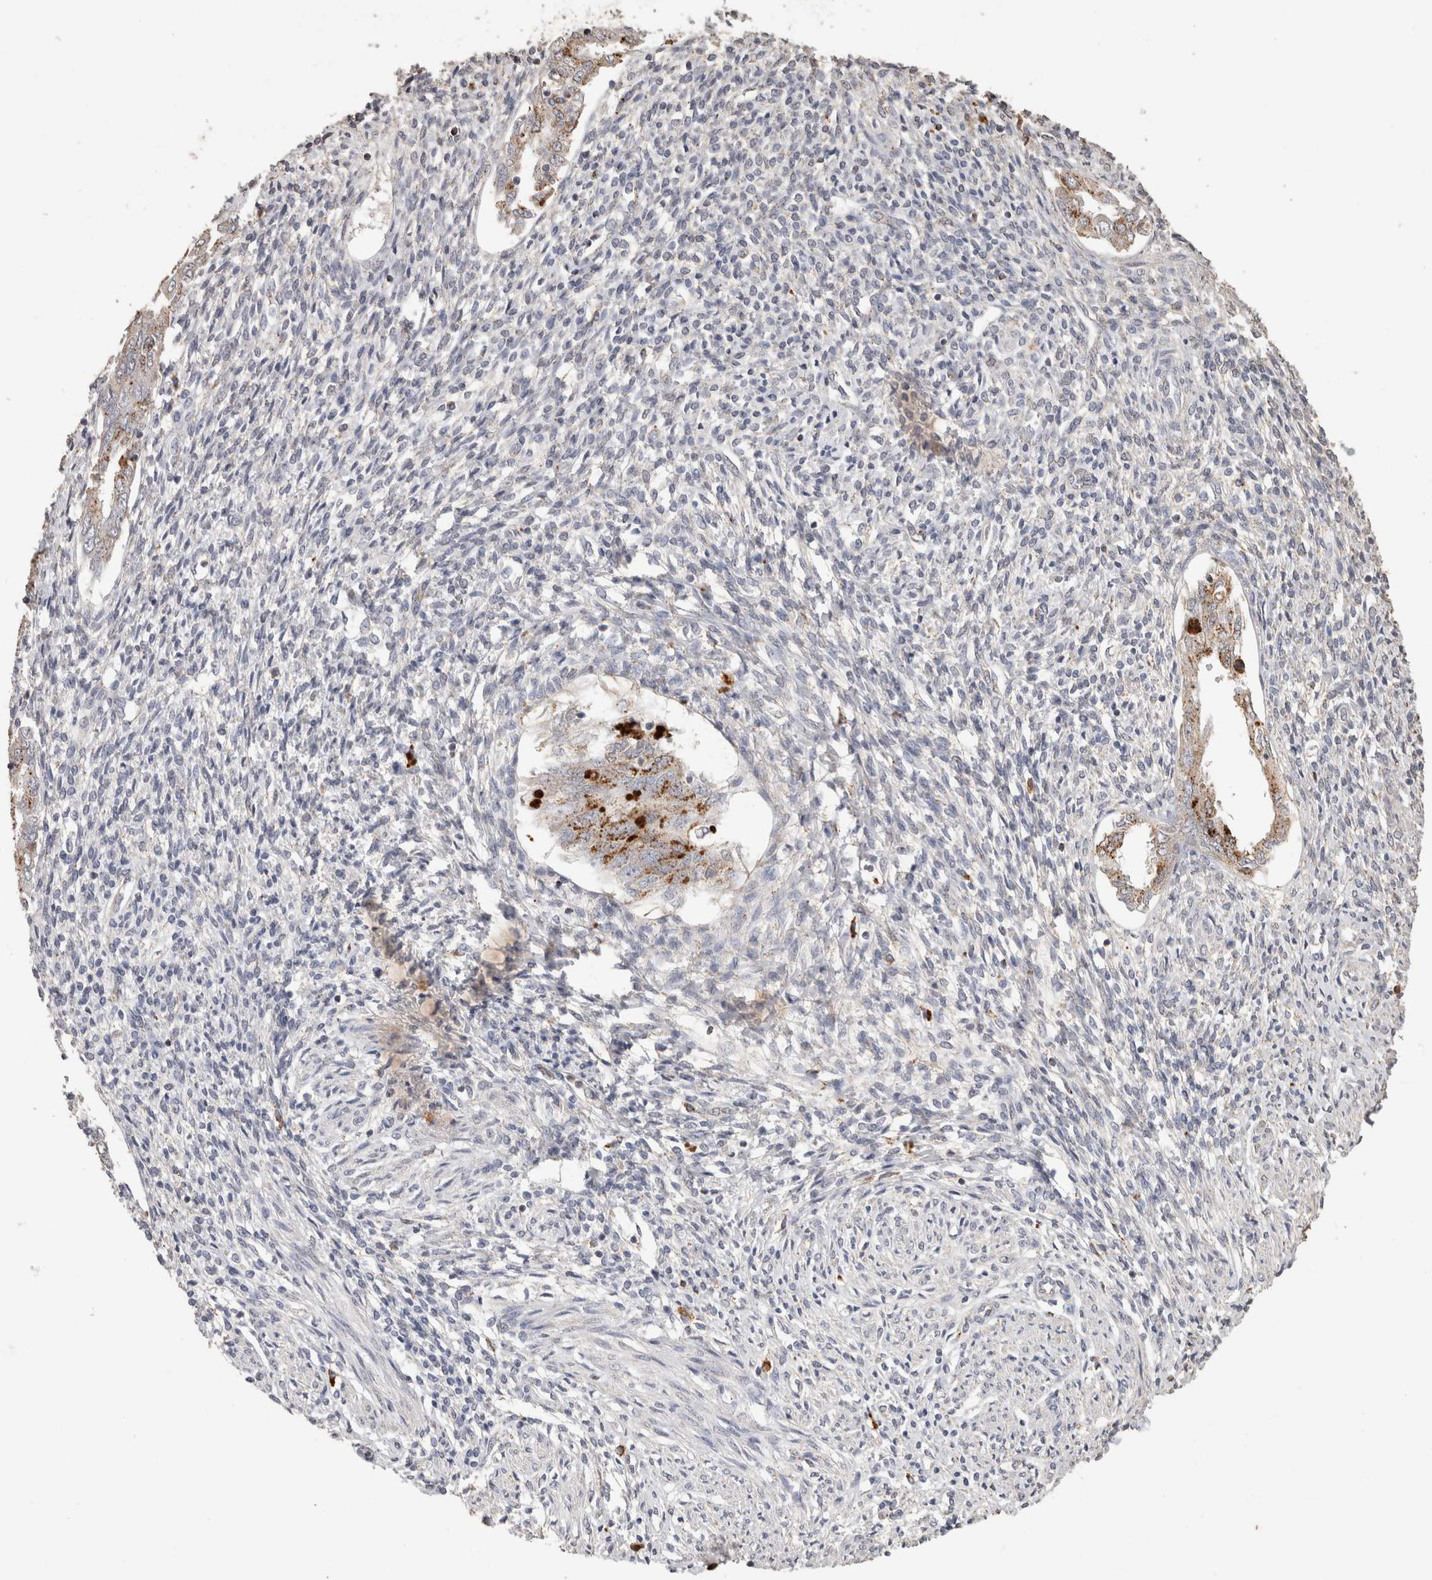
{"staining": {"intensity": "moderate", "quantity": "25%-75%", "location": "cytoplasmic/membranous"}, "tissue": "endometrium", "cell_type": "Cells in endometrial stroma", "image_type": "normal", "snomed": [{"axis": "morphology", "description": "Normal tissue, NOS"}, {"axis": "topography", "description": "Endometrium"}], "caption": "A brown stain shows moderate cytoplasmic/membranous staining of a protein in cells in endometrial stroma of unremarkable human endometrium. The staining was performed using DAB to visualize the protein expression in brown, while the nuclei were stained in blue with hematoxylin (Magnification: 20x).", "gene": "ARSA", "patient": {"sex": "female", "age": 66}}